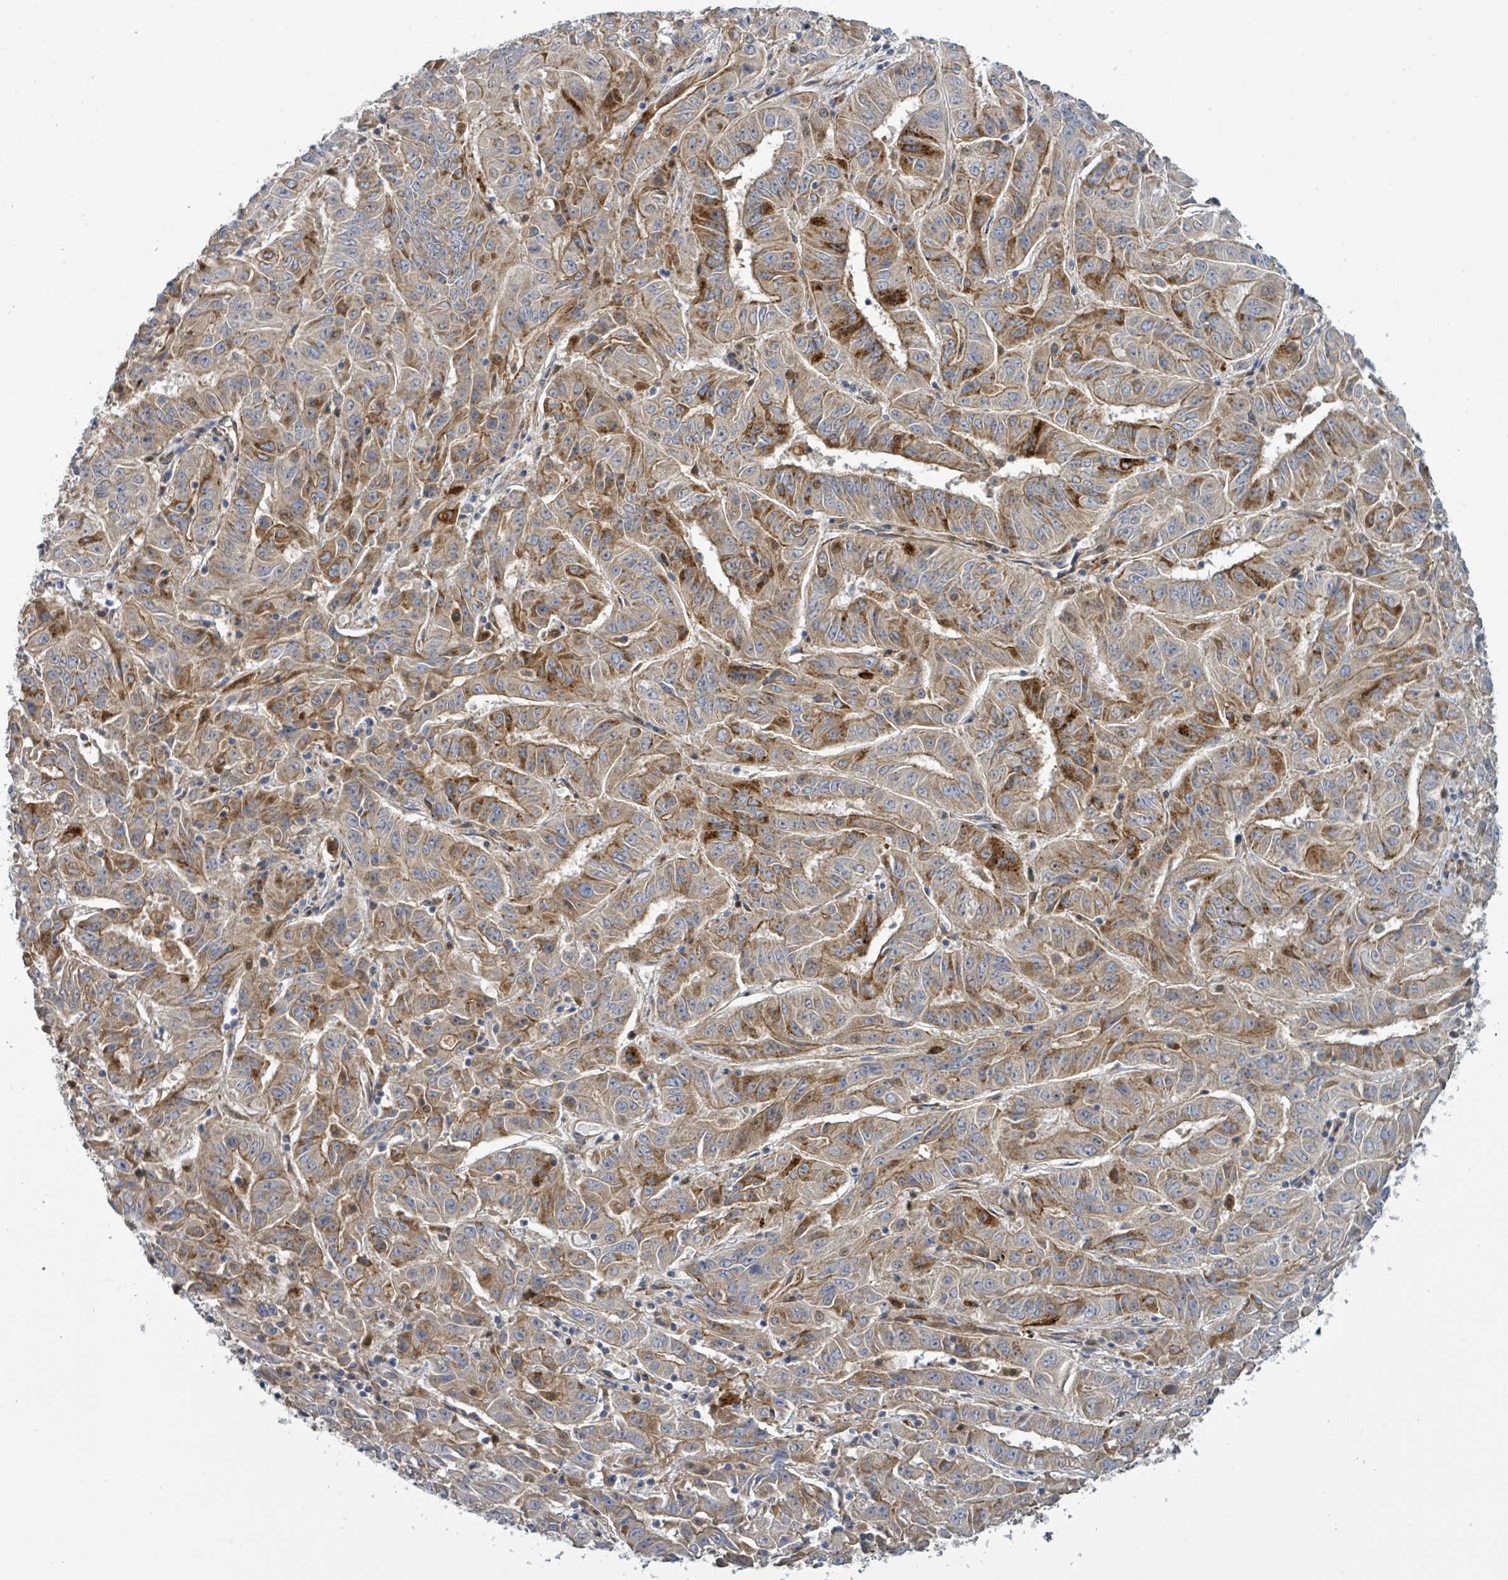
{"staining": {"intensity": "moderate", "quantity": "25%-75%", "location": "cytoplasmic/membranous"}, "tissue": "pancreatic cancer", "cell_type": "Tumor cells", "image_type": "cancer", "snomed": [{"axis": "morphology", "description": "Adenocarcinoma, NOS"}, {"axis": "topography", "description": "Pancreas"}], "caption": "The histopathology image reveals a brown stain indicating the presence of a protein in the cytoplasmic/membranous of tumor cells in pancreatic cancer (adenocarcinoma).", "gene": "CFAP210", "patient": {"sex": "male", "age": 63}}